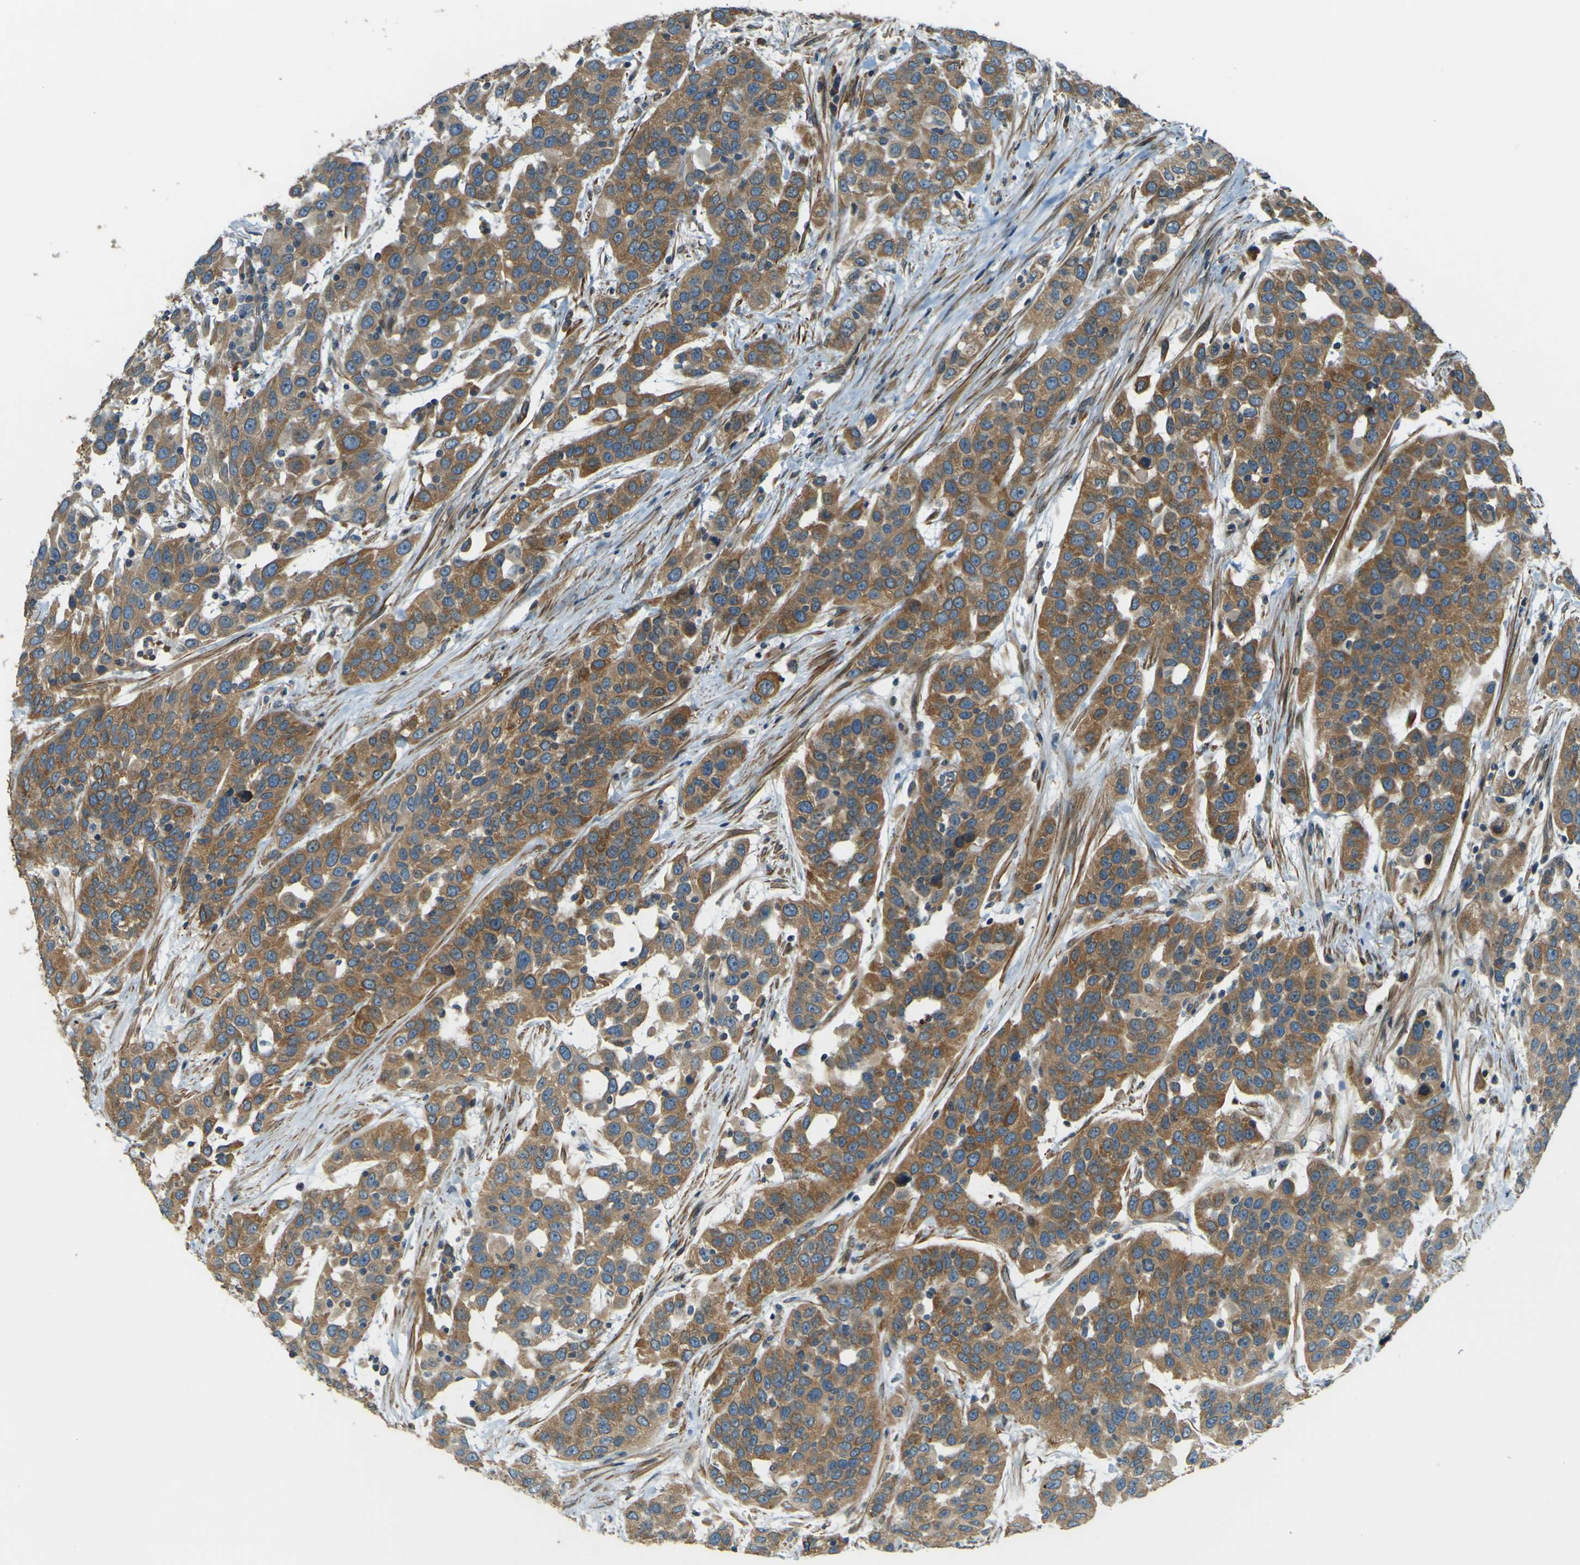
{"staining": {"intensity": "moderate", "quantity": ">75%", "location": "cytoplasmic/membranous"}, "tissue": "urothelial cancer", "cell_type": "Tumor cells", "image_type": "cancer", "snomed": [{"axis": "morphology", "description": "Urothelial carcinoma, High grade"}, {"axis": "topography", "description": "Urinary bladder"}], "caption": "Immunohistochemical staining of human urothelial carcinoma (high-grade) reveals medium levels of moderate cytoplasmic/membranous protein expression in about >75% of tumor cells.", "gene": "LPCAT1", "patient": {"sex": "female", "age": 80}}